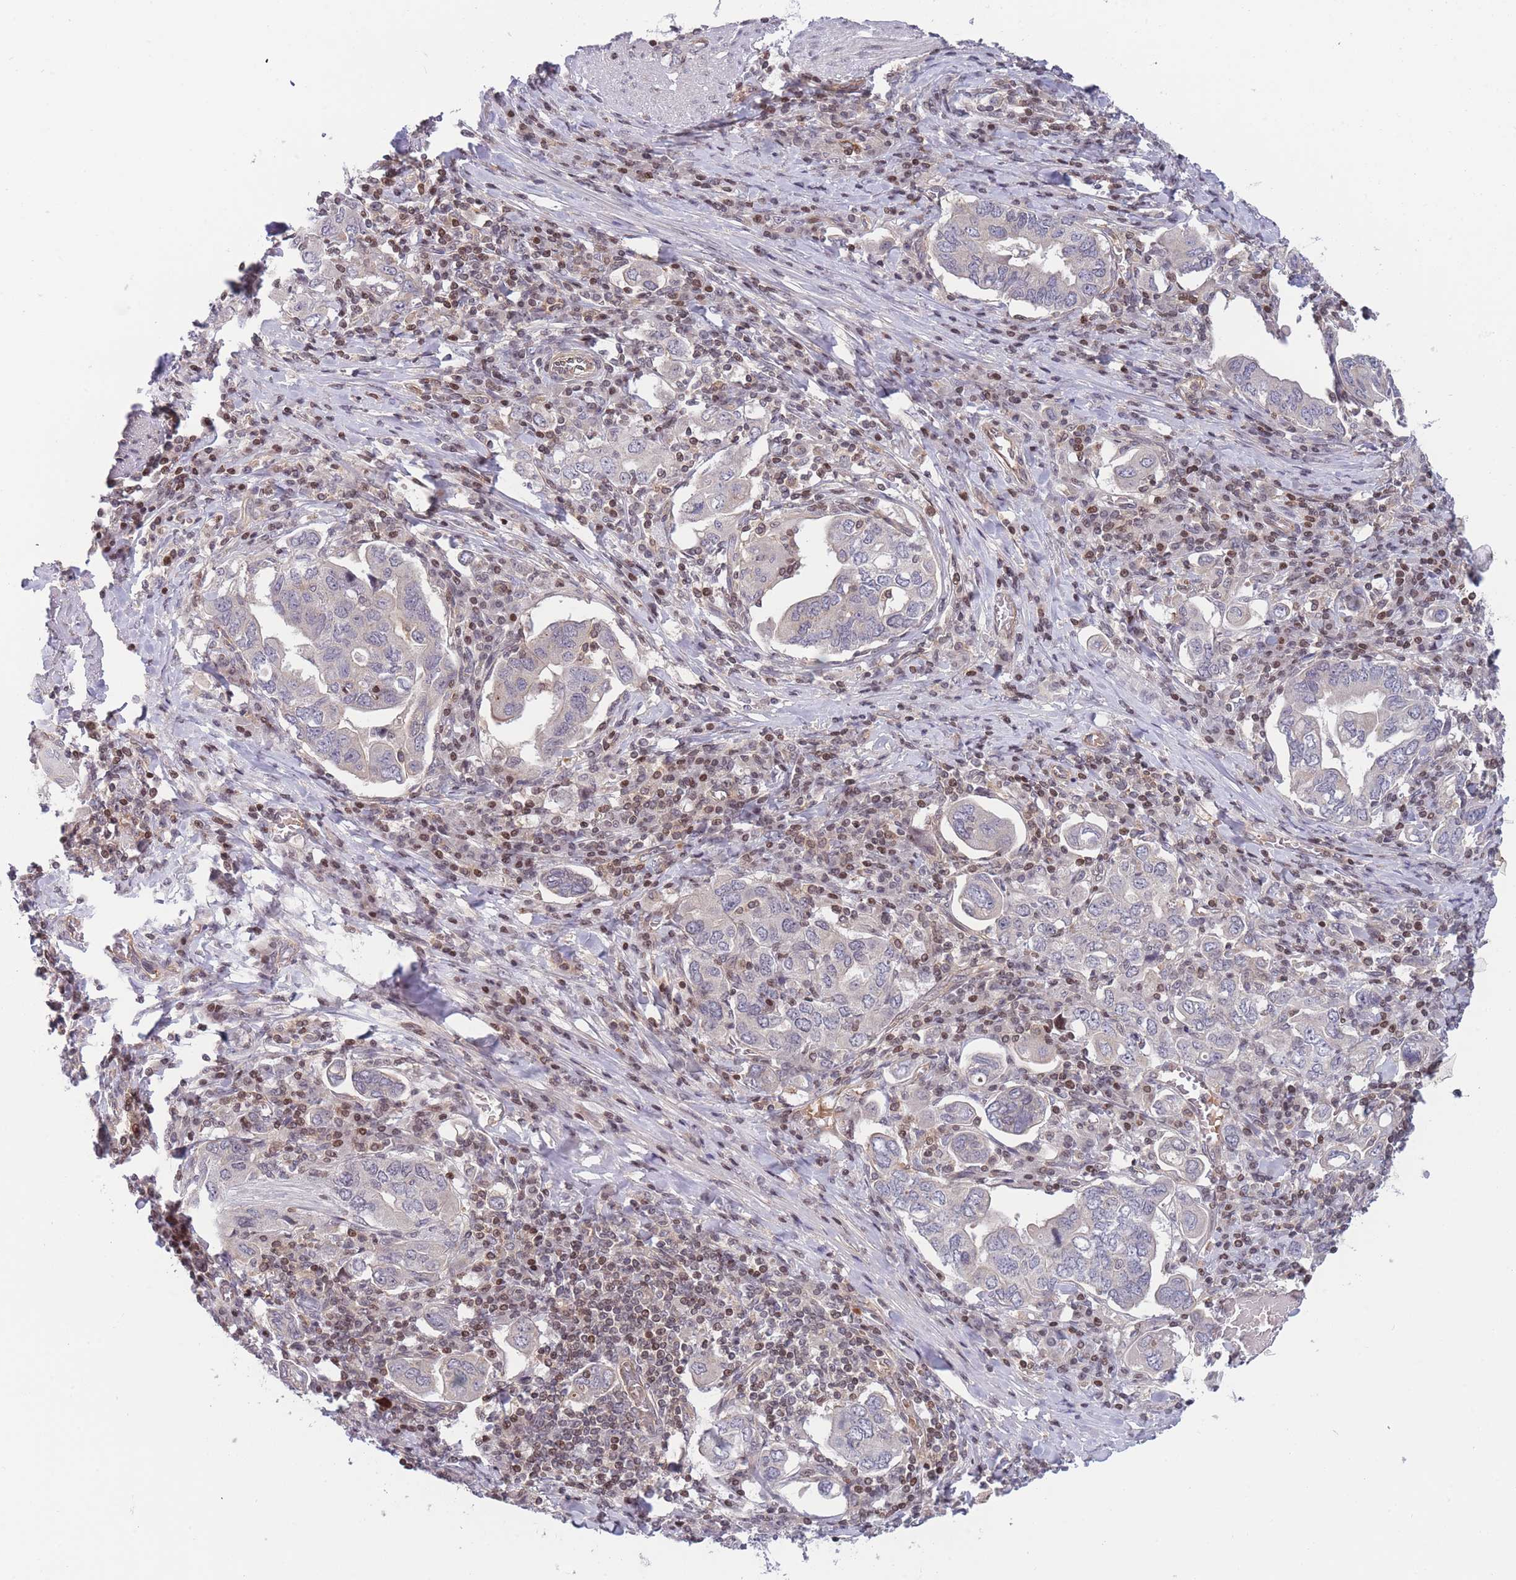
{"staining": {"intensity": "negative", "quantity": "none", "location": "none"}, "tissue": "stomach cancer", "cell_type": "Tumor cells", "image_type": "cancer", "snomed": [{"axis": "morphology", "description": "Adenocarcinoma, NOS"}, {"axis": "topography", "description": "Stomach, upper"}, {"axis": "topography", "description": "Stomach"}], "caption": "A histopathology image of stomach cancer stained for a protein shows no brown staining in tumor cells.", "gene": "SLC35F5", "patient": {"sex": "male", "age": 62}}